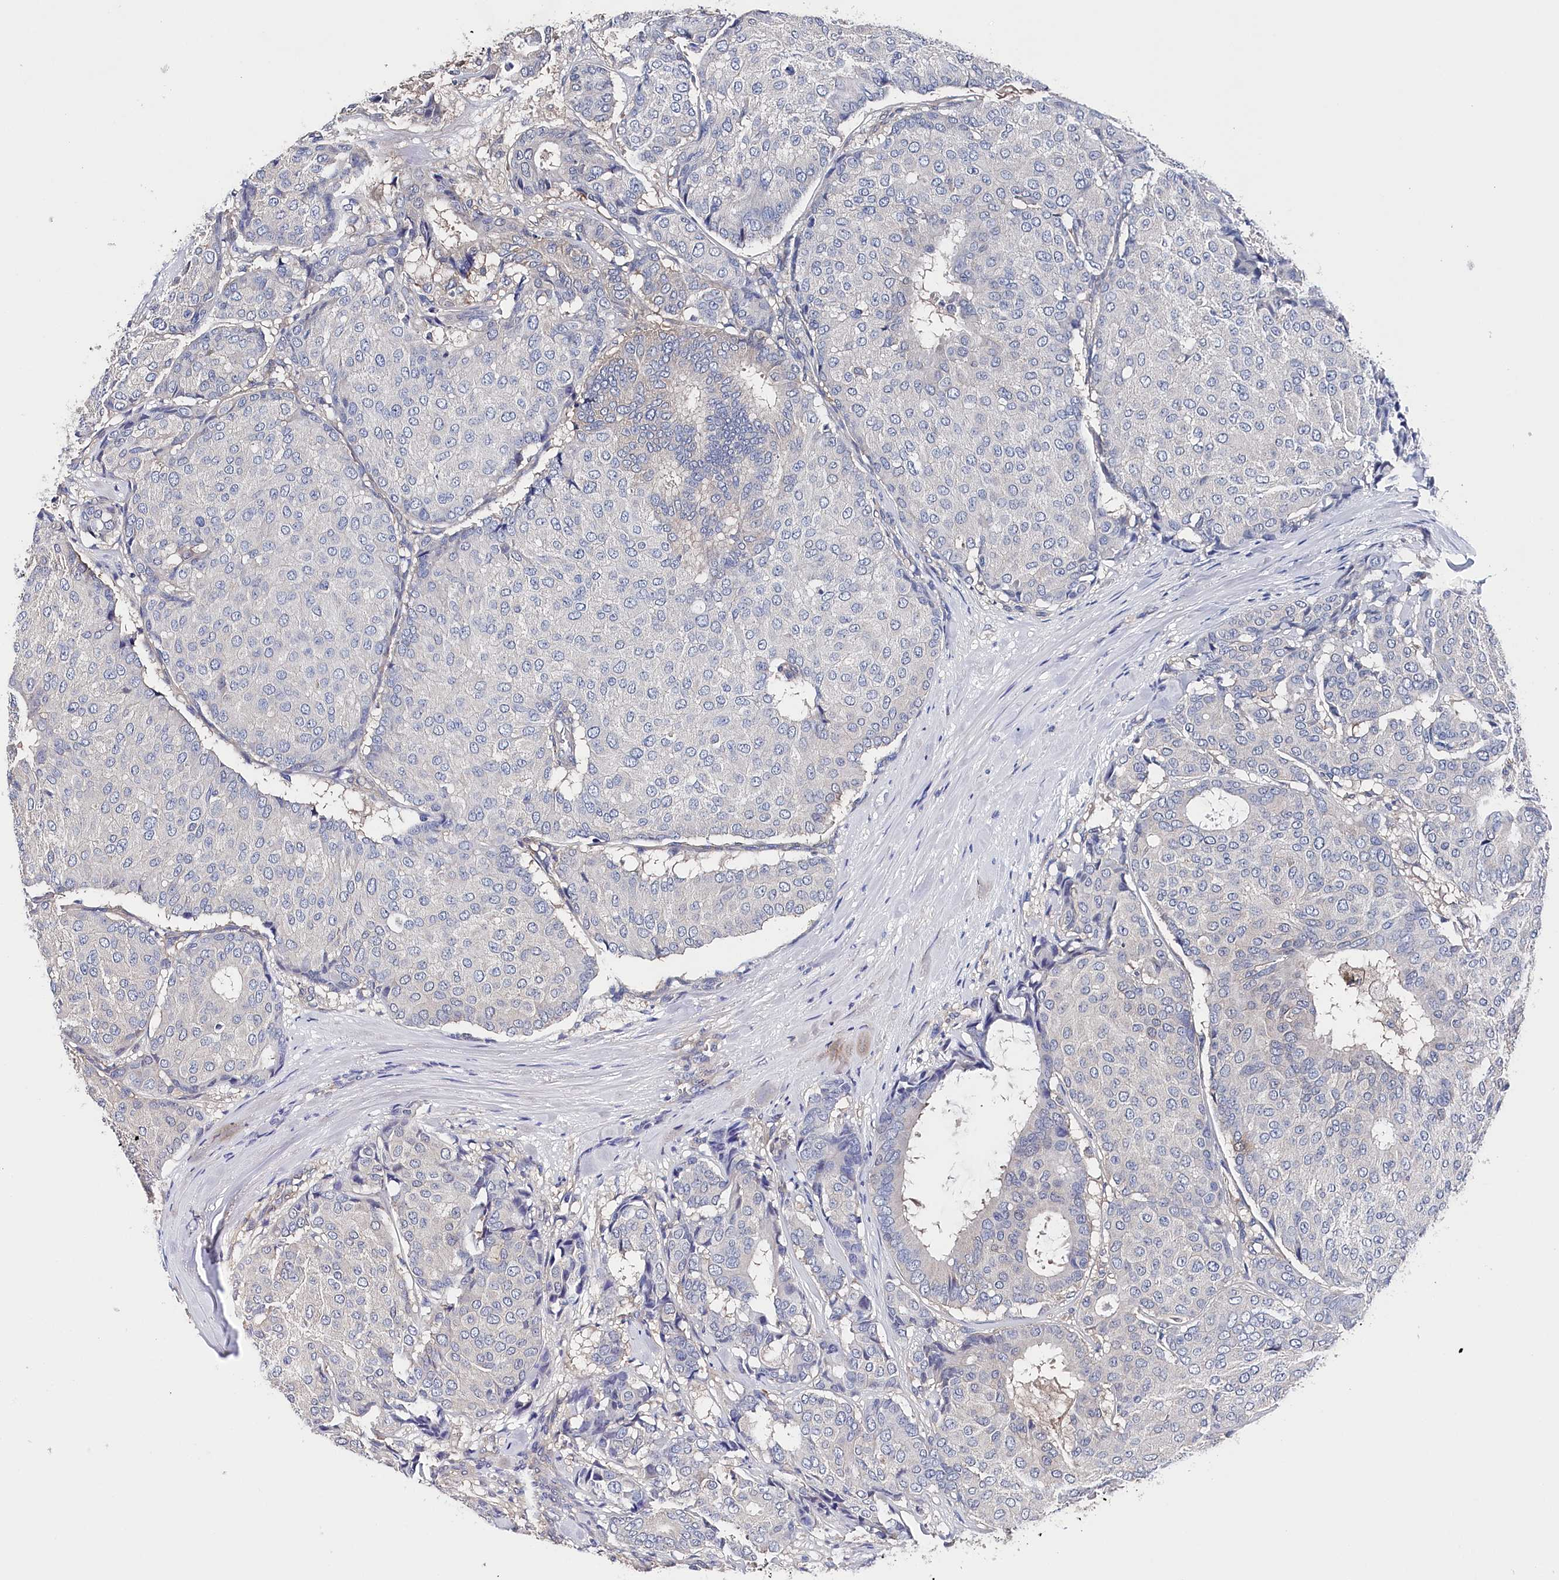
{"staining": {"intensity": "negative", "quantity": "none", "location": "none"}, "tissue": "breast cancer", "cell_type": "Tumor cells", "image_type": "cancer", "snomed": [{"axis": "morphology", "description": "Duct carcinoma"}, {"axis": "topography", "description": "Breast"}], "caption": "Immunohistochemistry image of neoplastic tissue: human breast invasive ductal carcinoma stained with DAB (3,3'-diaminobenzidine) demonstrates no significant protein positivity in tumor cells. (Stains: DAB immunohistochemistry (IHC) with hematoxylin counter stain, Microscopy: brightfield microscopy at high magnification).", "gene": "BHMT", "patient": {"sex": "female", "age": 75}}